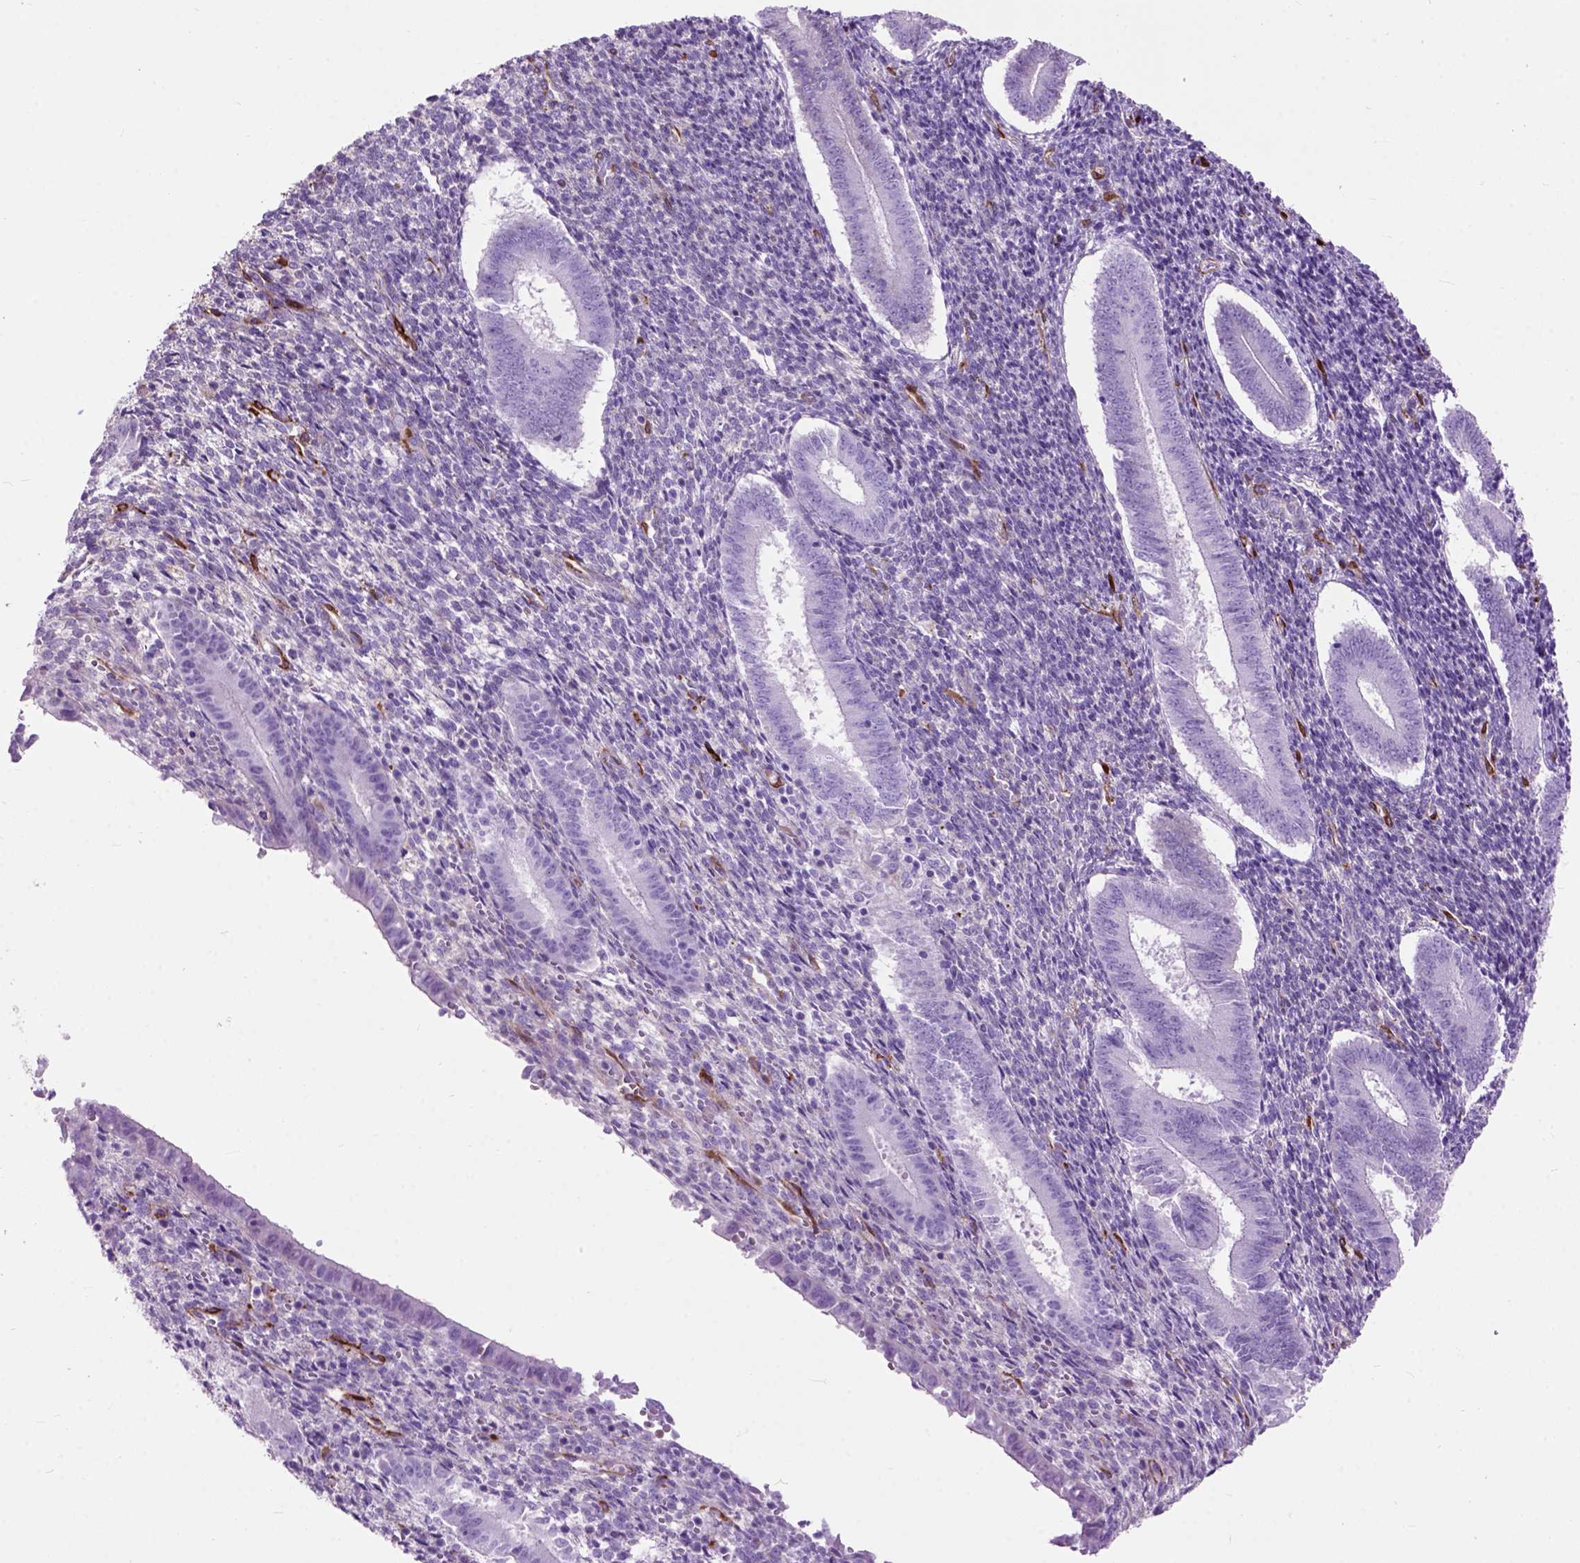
{"staining": {"intensity": "negative", "quantity": "none", "location": "none"}, "tissue": "endometrium", "cell_type": "Cells in endometrial stroma", "image_type": "normal", "snomed": [{"axis": "morphology", "description": "Normal tissue, NOS"}, {"axis": "topography", "description": "Endometrium"}], "caption": "A high-resolution image shows IHC staining of normal endometrium, which demonstrates no significant positivity in cells in endometrial stroma.", "gene": "MAPT", "patient": {"sex": "female", "age": 25}}